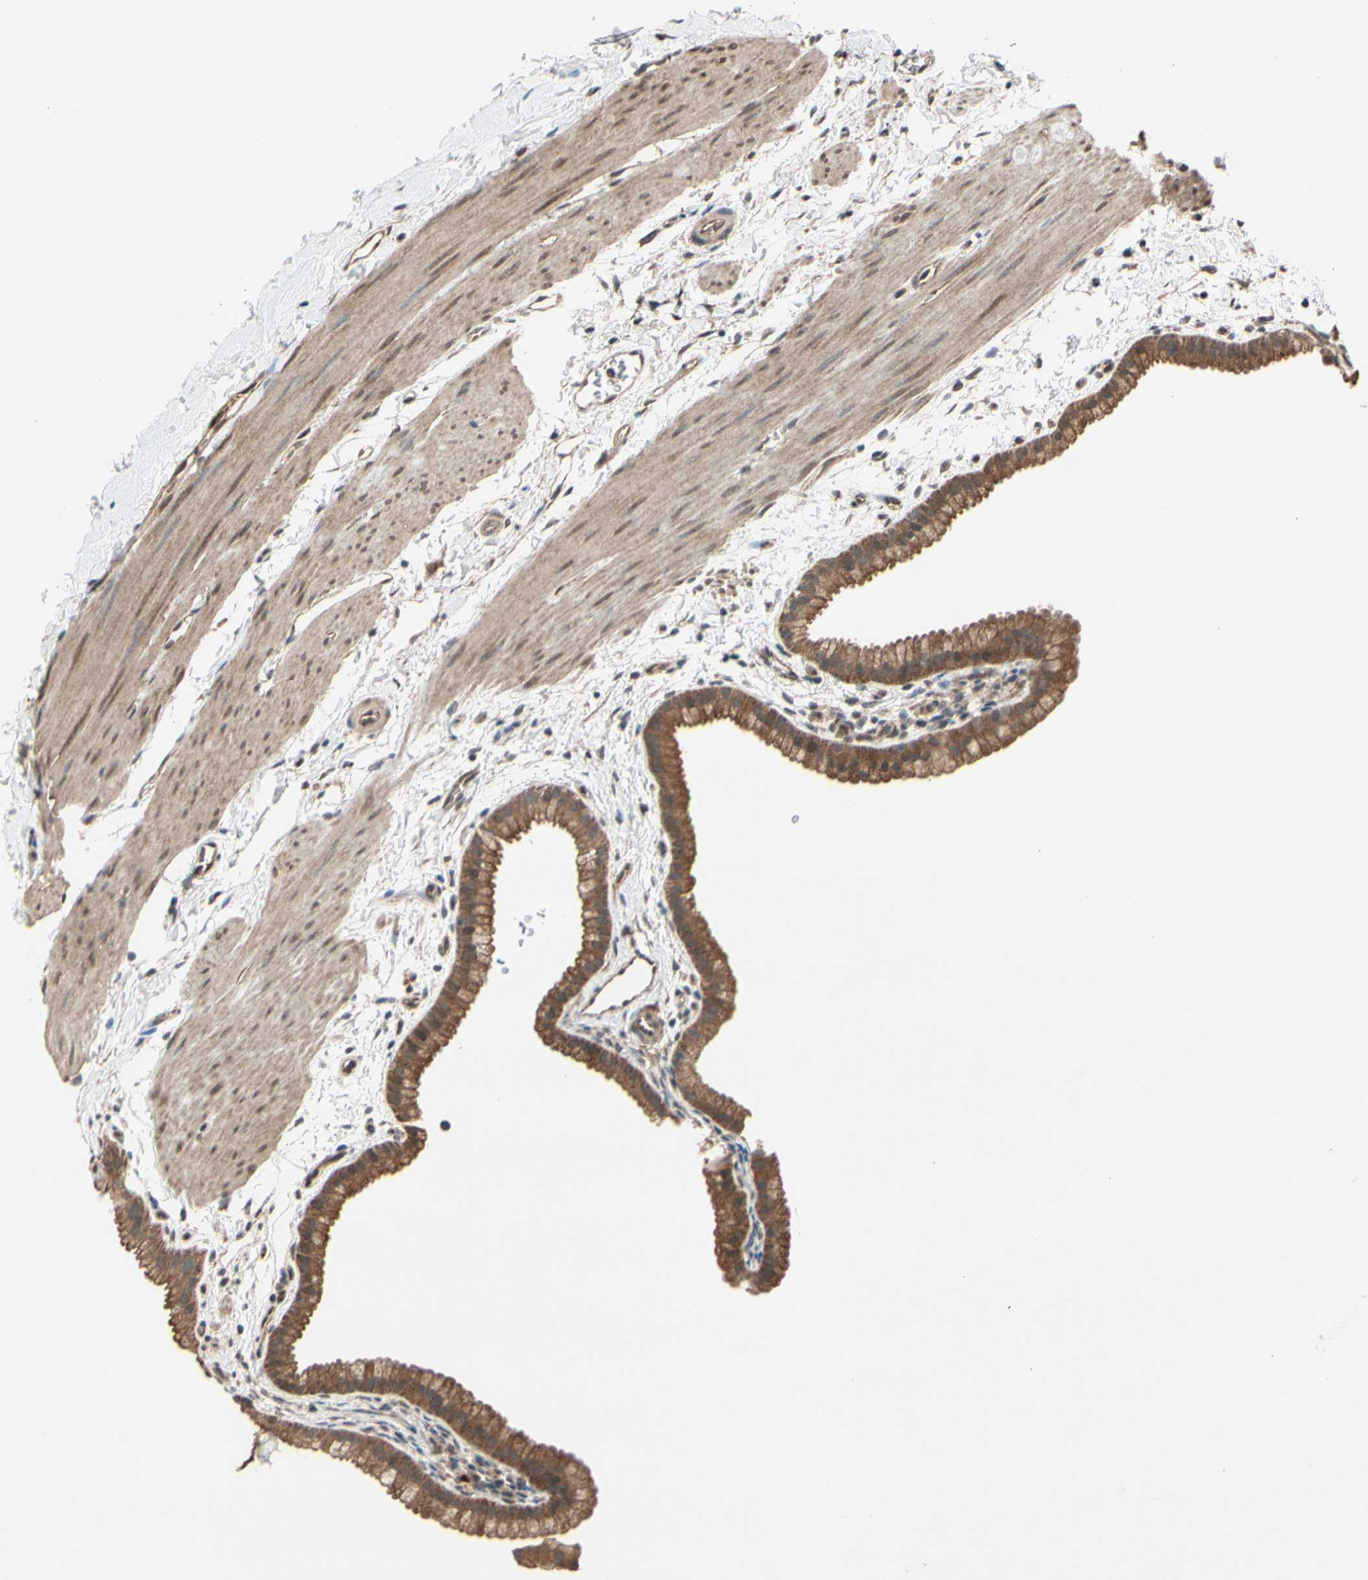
{"staining": {"intensity": "moderate", "quantity": ">75%", "location": "cytoplasmic/membranous"}, "tissue": "gallbladder", "cell_type": "Glandular cells", "image_type": "normal", "snomed": [{"axis": "morphology", "description": "Normal tissue, NOS"}, {"axis": "topography", "description": "Gallbladder"}], "caption": "Moderate cytoplasmic/membranous staining is identified in about >75% of glandular cells in unremarkable gallbladder. The protein is shown in brown color, while the nuclei are stained blue.", "gene": "PNPLA7", "patient": {"sex": "female", "age": 64}}